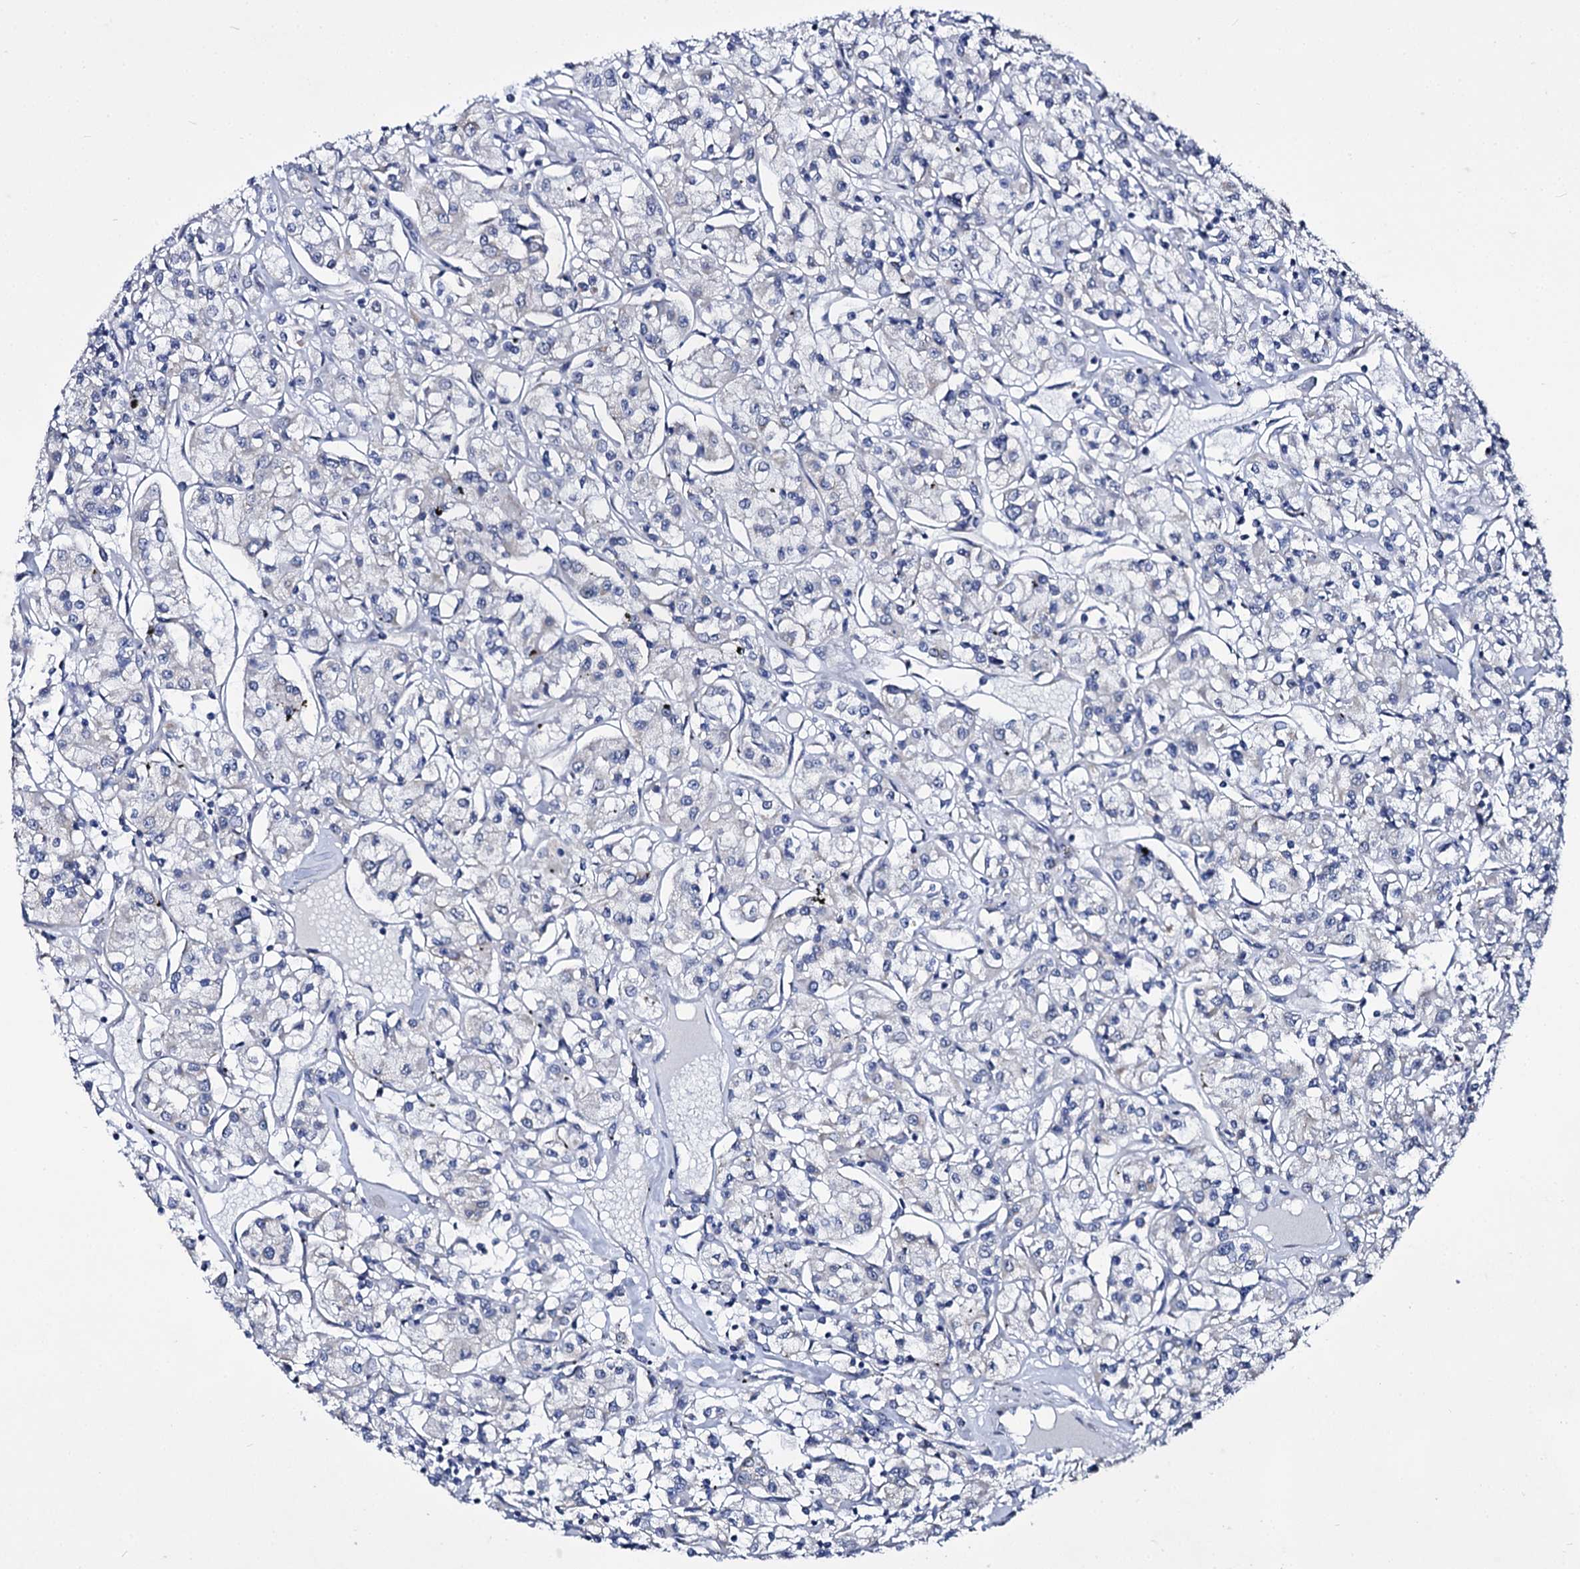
{"staining": {"intensity": "negative", "quantity": "none", "location": "none"}, "tissue": "renal cancer", "cell_type": "Tumor cells", "image_type": "cancer", "snomed": [{"axis": "morphology", "description": "Adenocarcinoma, NOS"}, {"axis": "topography", "description": "Kidney"}], "caption": "Protein analysis of renal adenocarcinoma reveals no significant expression in tumor cells. Nuclei are stained in blue.", "gene": "PANX2", "patient": {"sex": "female", "age": 59}}